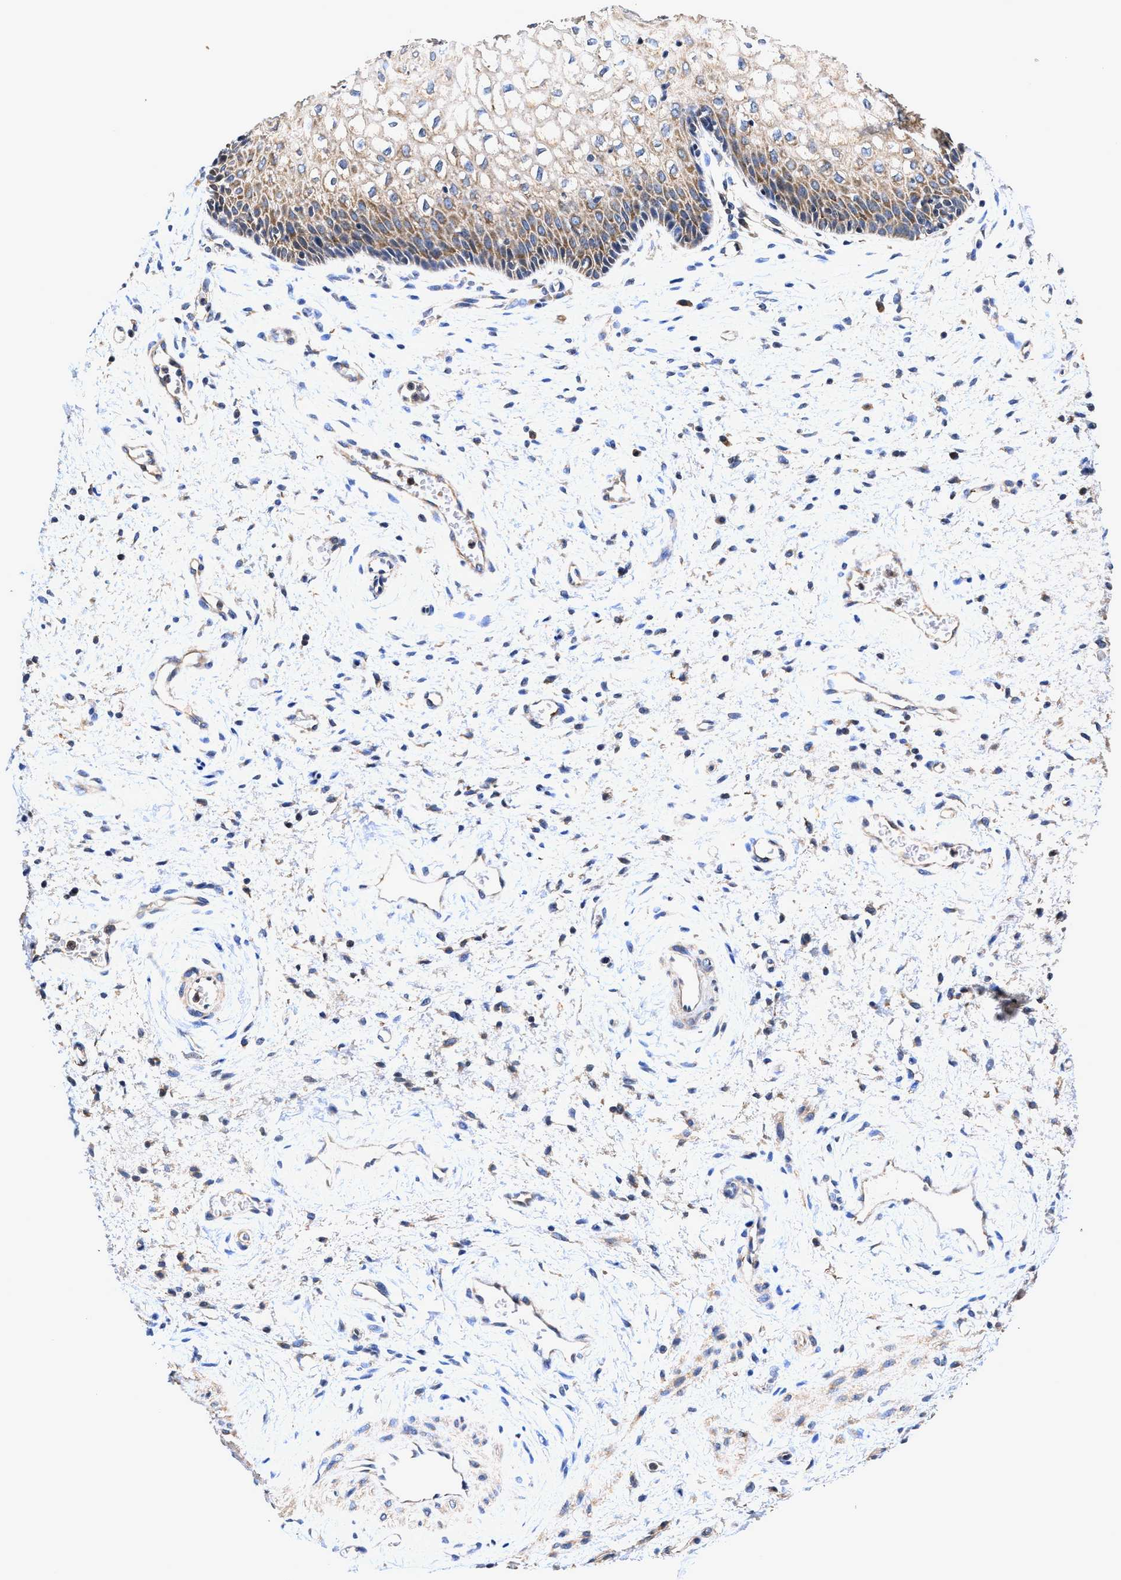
{"staining": {"intensity": "moderate", "quantity": ">75%", "location": "cytoplasmic/membranous"}, "tissue": "vagina", "cell_type": "Squamous epithelial cells", "image_type": "normal", "snomed": [{"axis": "morphology", "description": "Normal tissue, NOS"}, {"axis": "topography", "description": "Vagina"}], "caption": "The histopathology image displays staining of normal vagina, revealing moderate cytoplasmic/membranous protein expression (brown color) within squamous epithelial cells. Using DAB (brown) and hematoxylin (blue) stains, captured at high magnification using brightfield microscopy.", "gene": "EFNA4", "patient": {"sex": "female", "age": 34}}